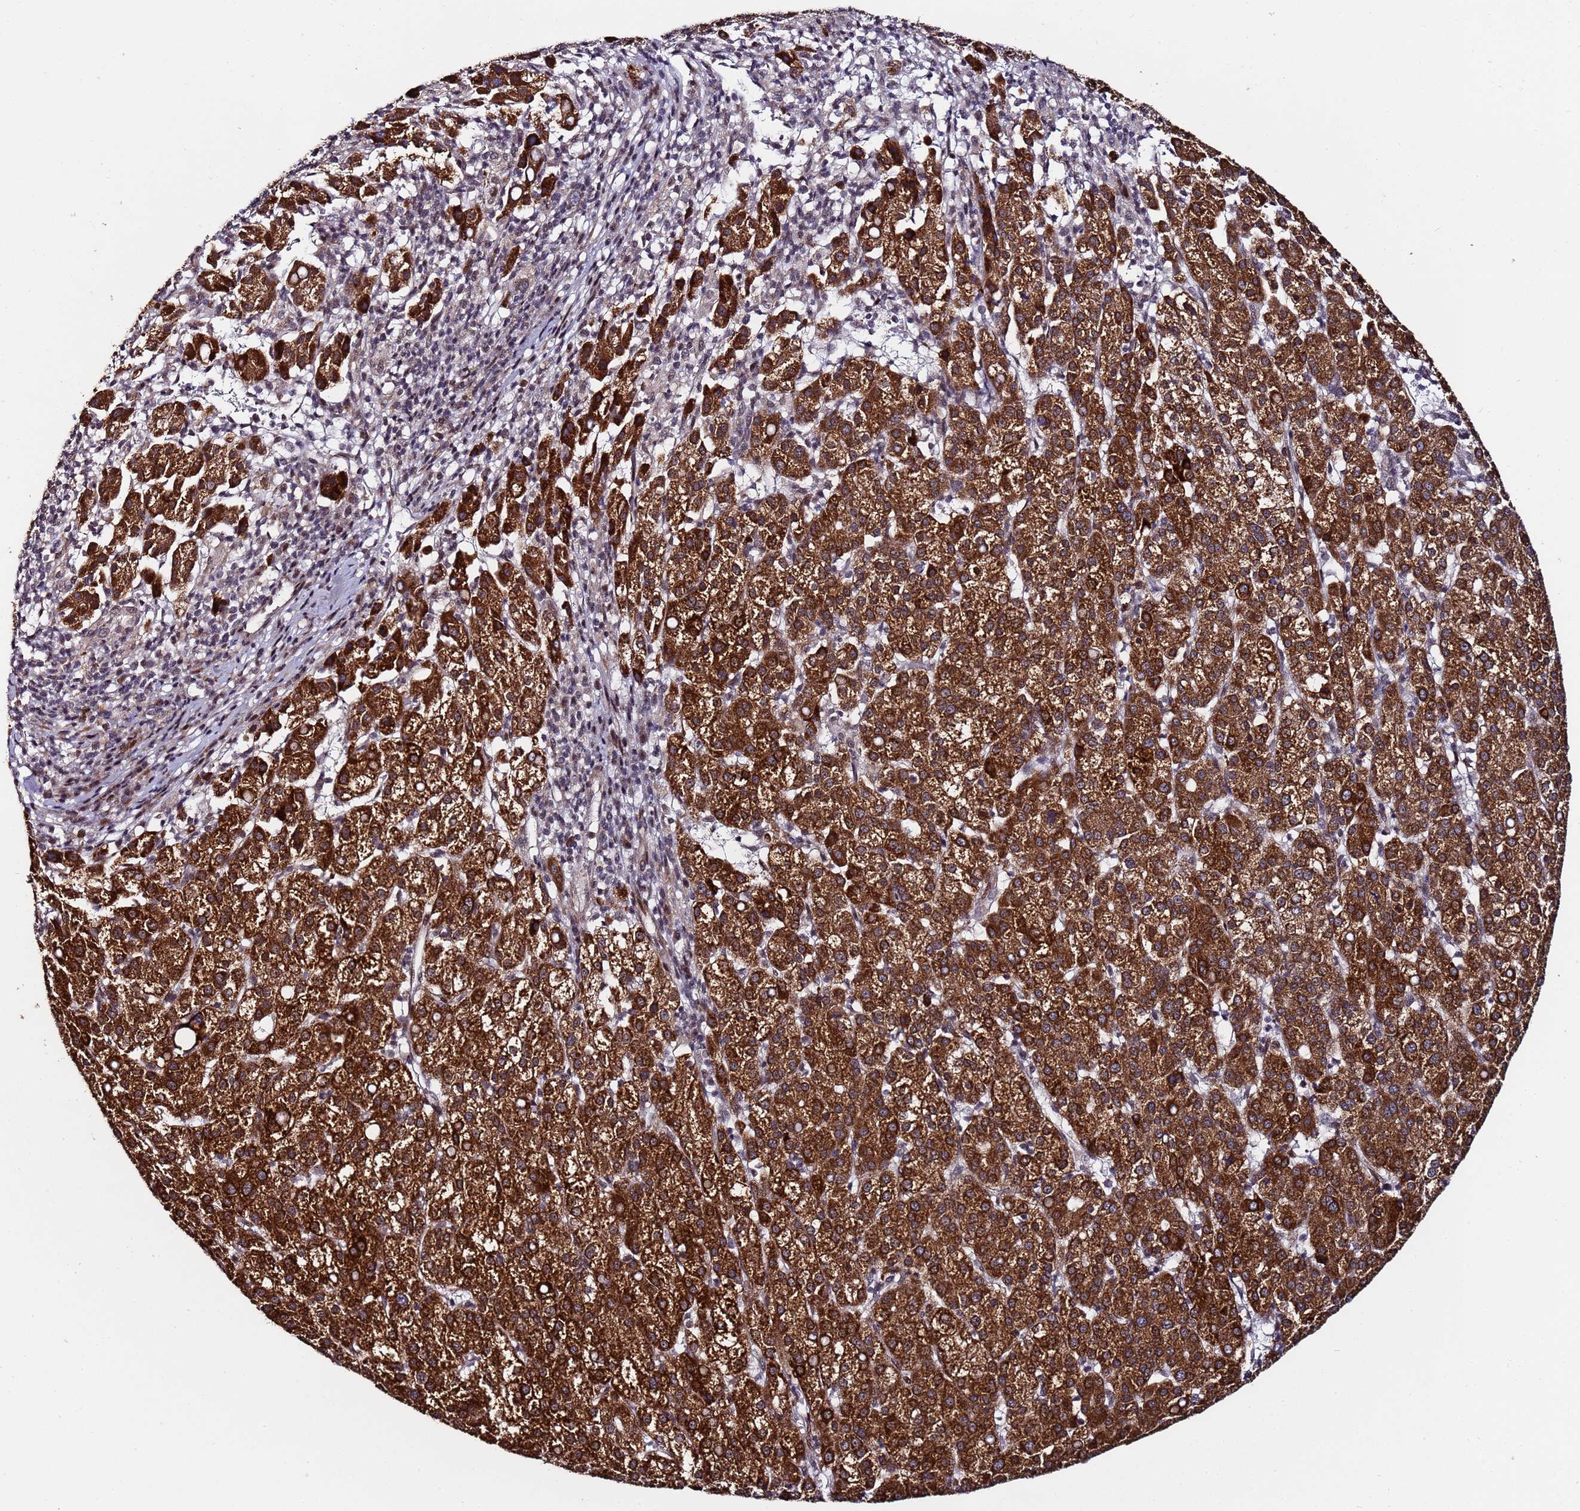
{"staining": {"intensity": "strong", "quantity": ">75%", "location": "cytoplasmic/membranous,nuclear"}, "tissue": "liver cancer", "cell_type": "Tumor cells", "image_type": "cancer", "snomed": [{"axis": "morphology", "description": "Carcinoma, Hepatocellular, NOS"}, {"axis": "topography", "description": "Liver"}], "caption": "Immunohistochemistry (IHC) micrograph of human hepatocellular carcinoma (liver) stained for a protein (brown), which demonstrates high levels of strong cytoplasmic/membranous and nuclear positivity in approximately >75% of tumor cells.", "gene": "PPM1H", "patient": {"sex": "female", "age": 58}}